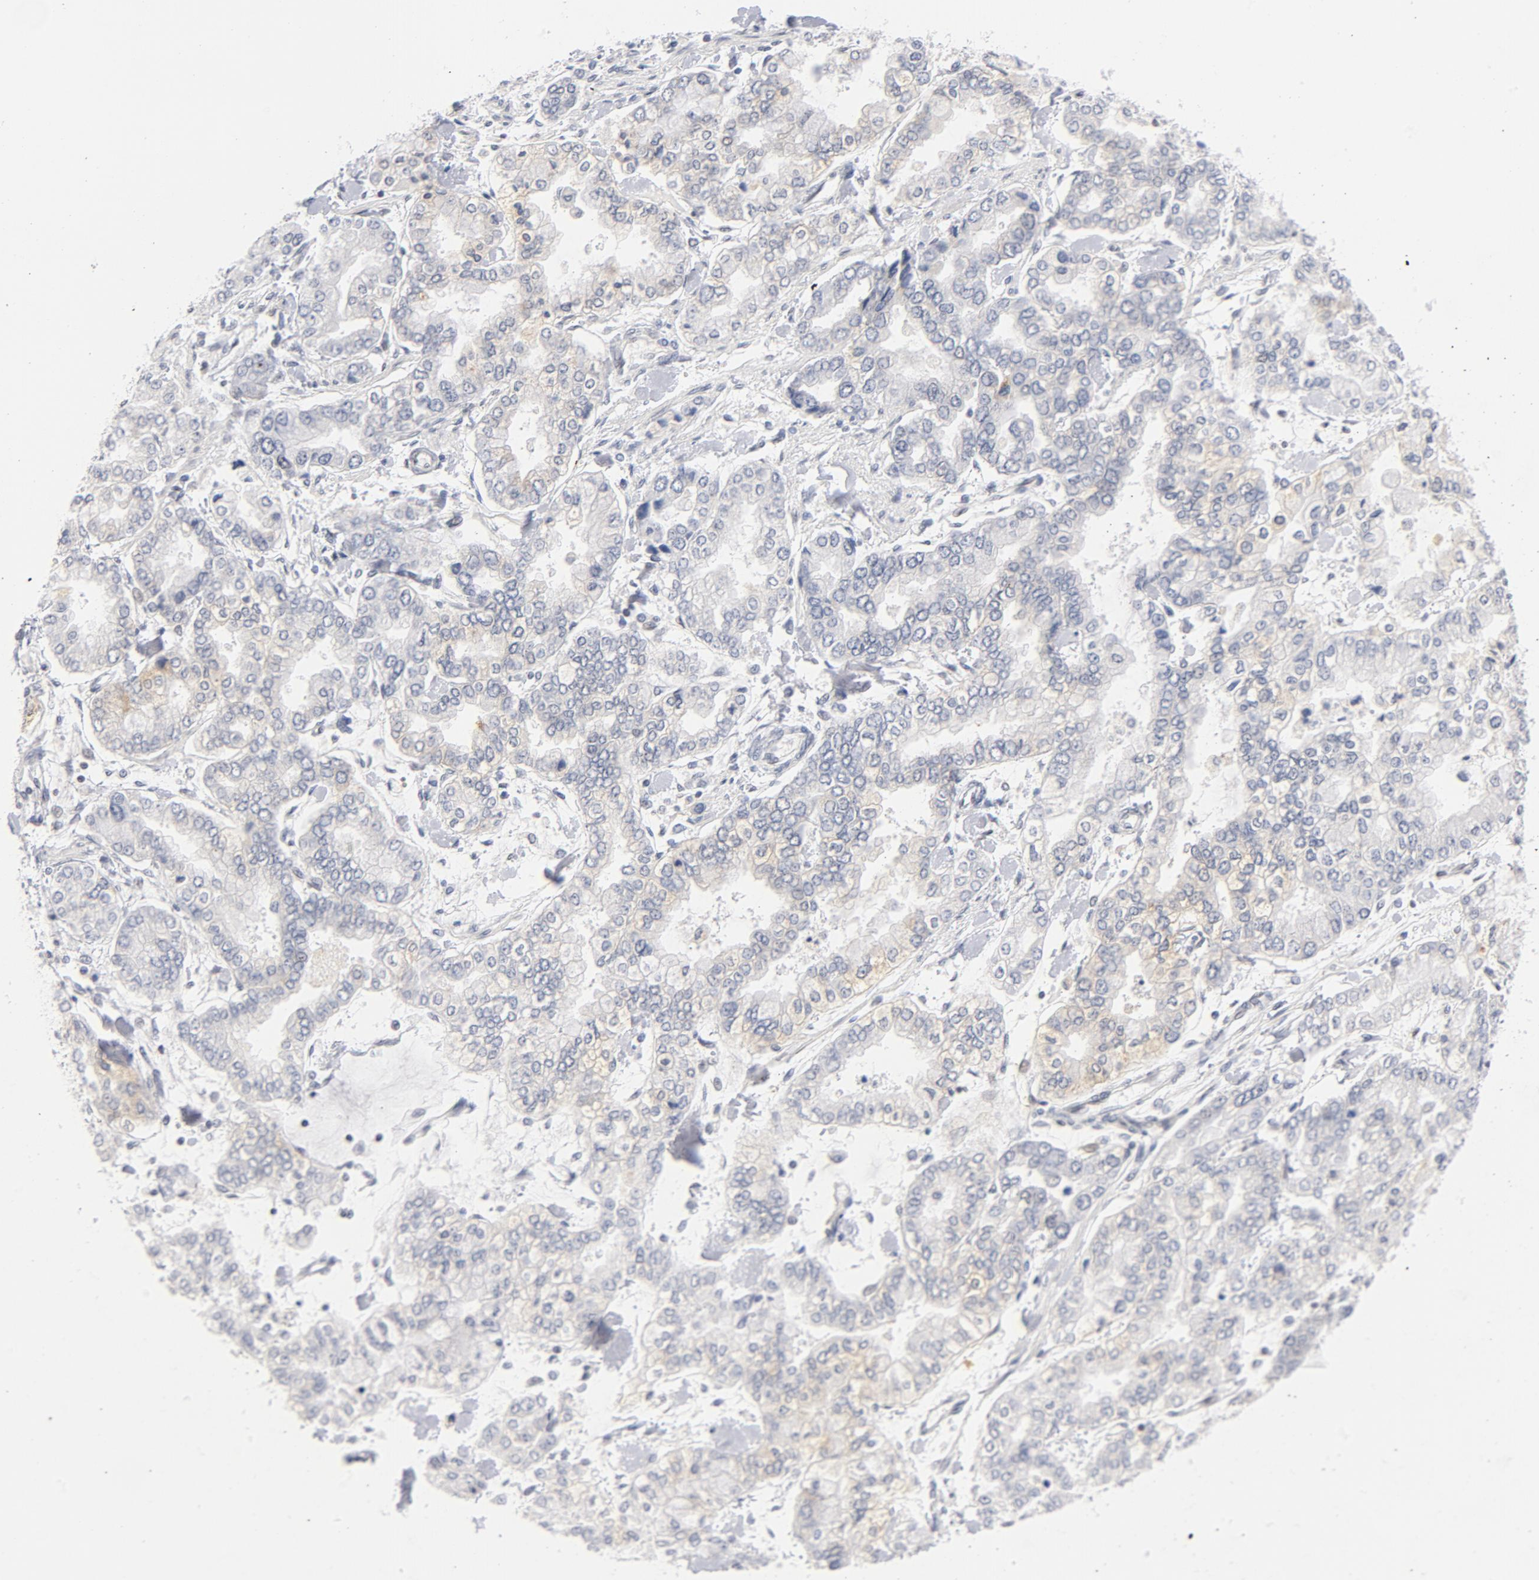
{"staining": {"intensity": "weak", "quantity": "<25%", "location": "cytoplasmic/membranous,nuclear"}, "tissue": "stomach cancer", "cell_type": "Tumor cells", "image_type": "cancer", "snomed": [{"axis": "morphology", "description": "Normal tissue, NOS"}, {"axis": "morphology", "description": "Adenocarcinoma, NOS"}, {"axis": "topography", "description": "Stomach, upper"}, {"axis": "topography", "description": "Stomach"}], "caption": "High power microscopy micrograph of an IHC histopathology image of stomach cancer (adenocarcinoma), revealing no significant expression in tumor cells. Brightfield microscopy of IHC stained with DAB (3,3'-diaminobenzidine) (brown) and hematoxylin (blue), captured at high magnification.", "gene": "BAP1", "patient": {"sex": "male", "age": 76}}